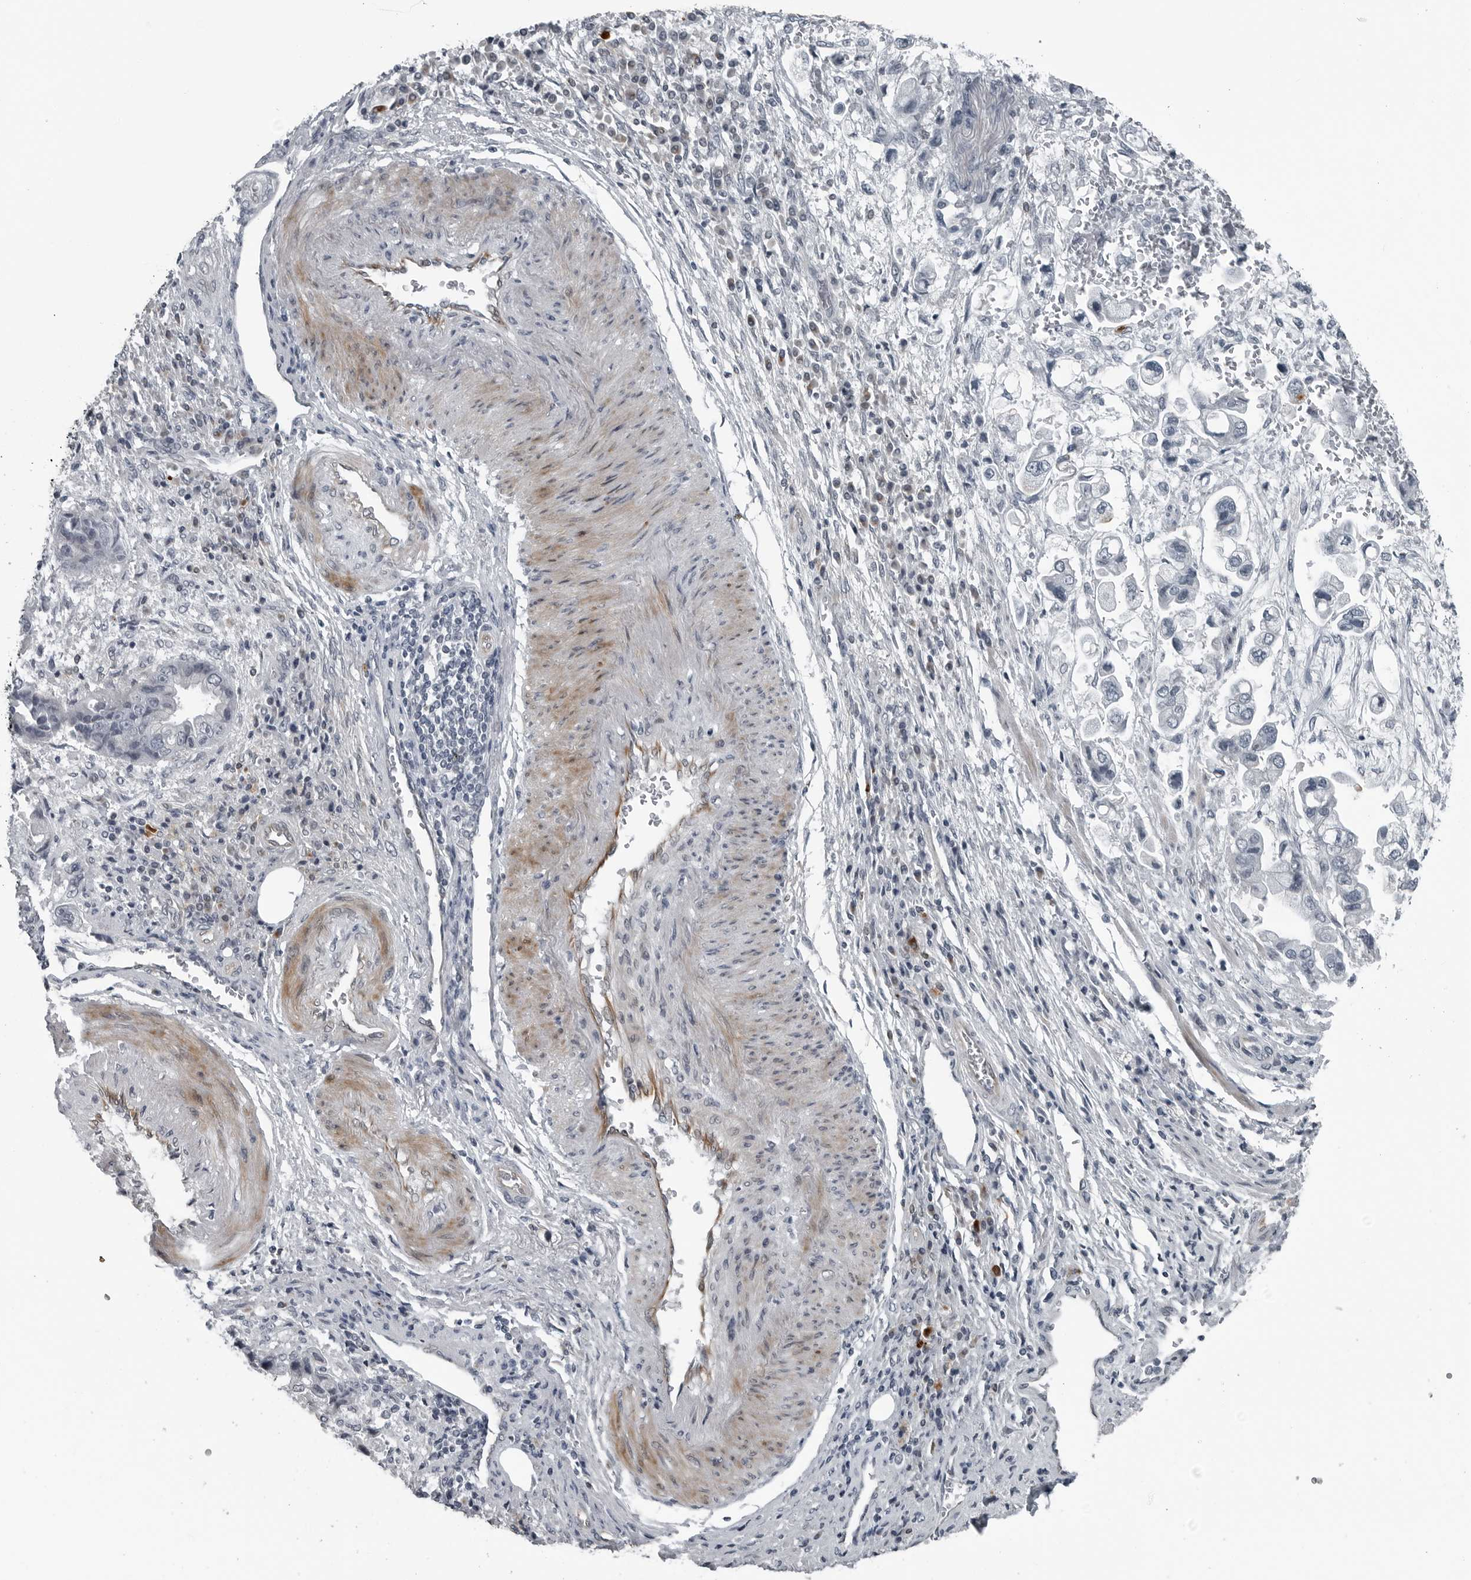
{"staining": {"intensity": "negative", "quantity": "none", "location": "none"}, "tissue": "stomach cancer", "cell_type": "Tumor cells", "image_type": "cancer", "snomed": [{"axis": "morphology", "description": "Adenocarcinoma, NOS"}, {"axis": "topography", "description": "Stomach"}], "caption": "This is an immunohistochemistry photomicrograph of adenocarcinoma (stomach). There is no positivity in tumor cells.", "gene": "GAK", "patient": {"sex": "male", "age": 62}}